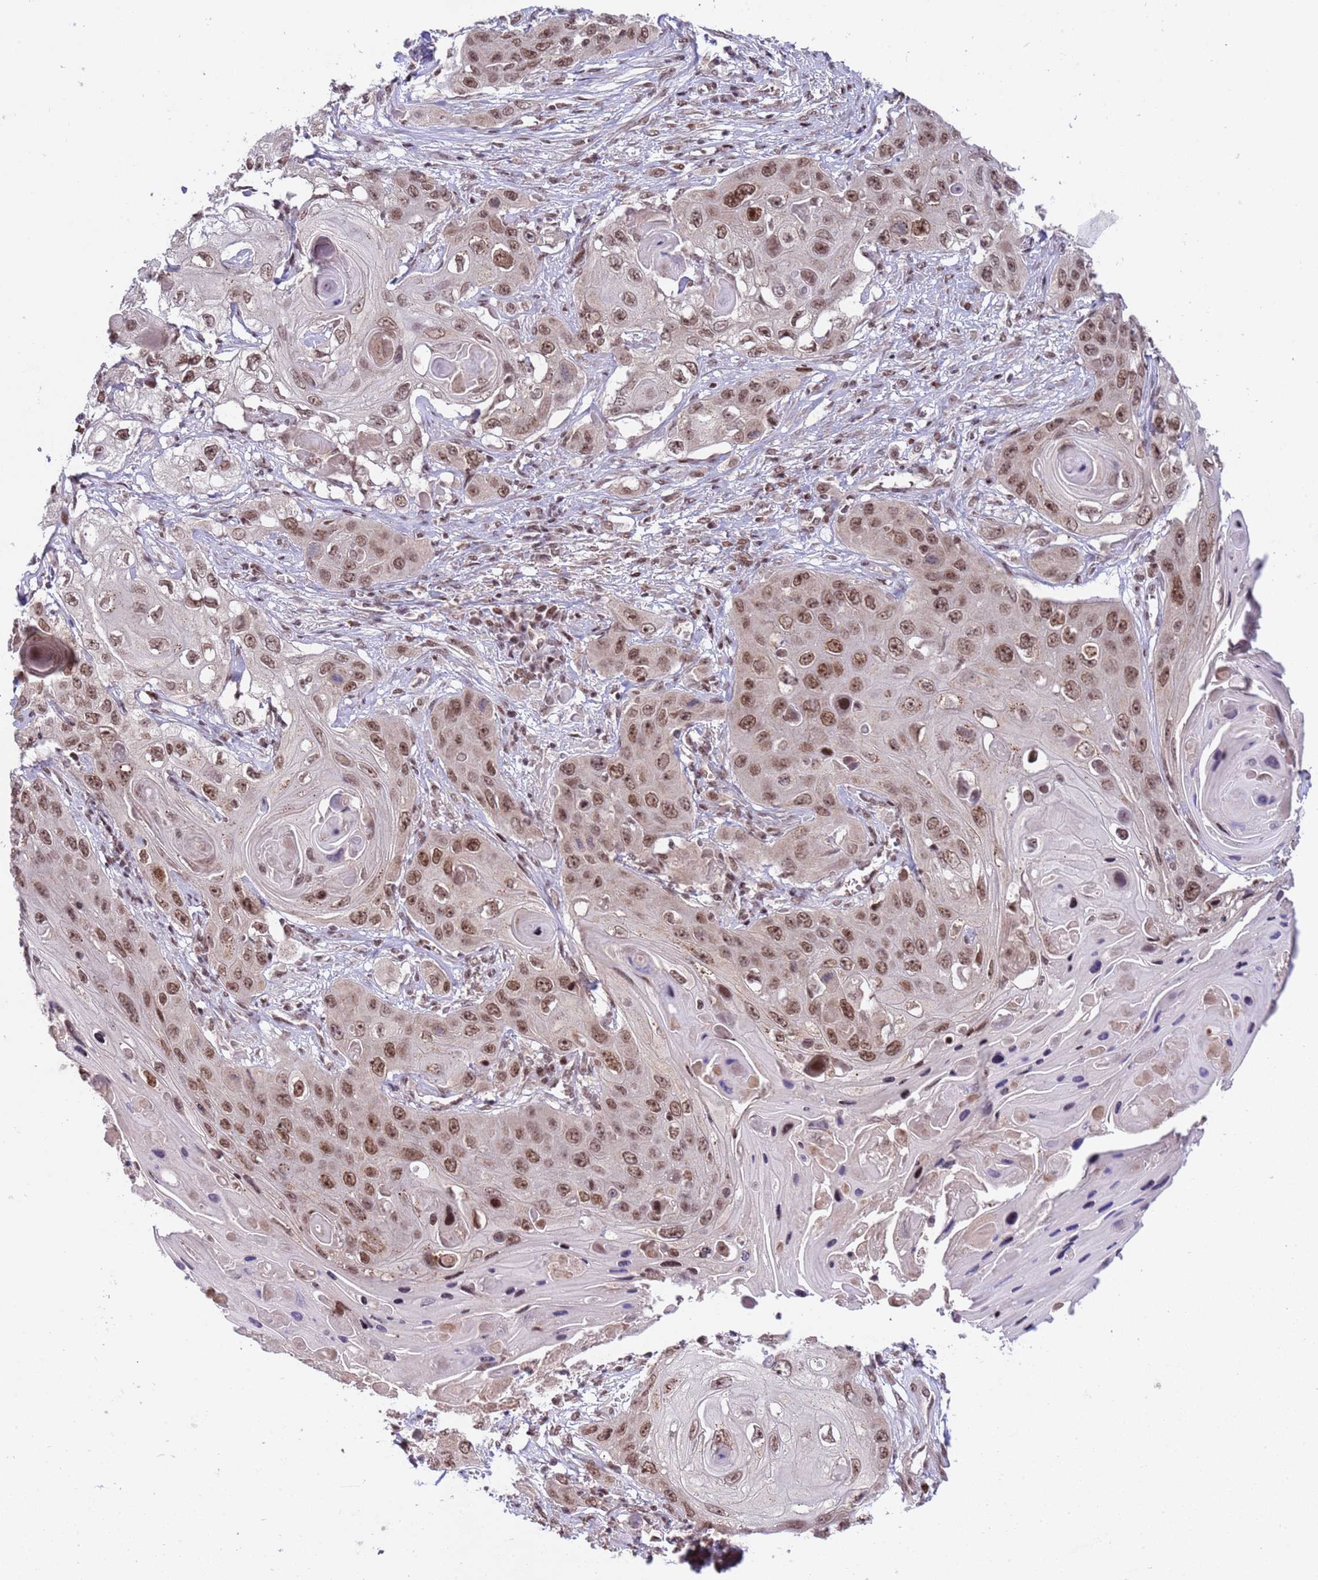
{"staining": {"intensity": "moderate", "quantity": ">75%", "location": "nuclear"}, "tissue": "skin cancer", "cell_type": "Tumor cells", "image_type": "cancer", "snomed": [{"axis": "morphology", "description": "Squamous cell carcinoma, NOS"}, {"axis": "topography", "description": "Skin"}], "caption": "DAB (3,3'-diaminobenzidine) immunohistochemical staining of human squamous cell carcinoma (skin) reveals moderate nuclear protein staining in about >75% of tumor cells.", "gene": "PPM1H", "patient": {"sex": "male", "age": 55}}